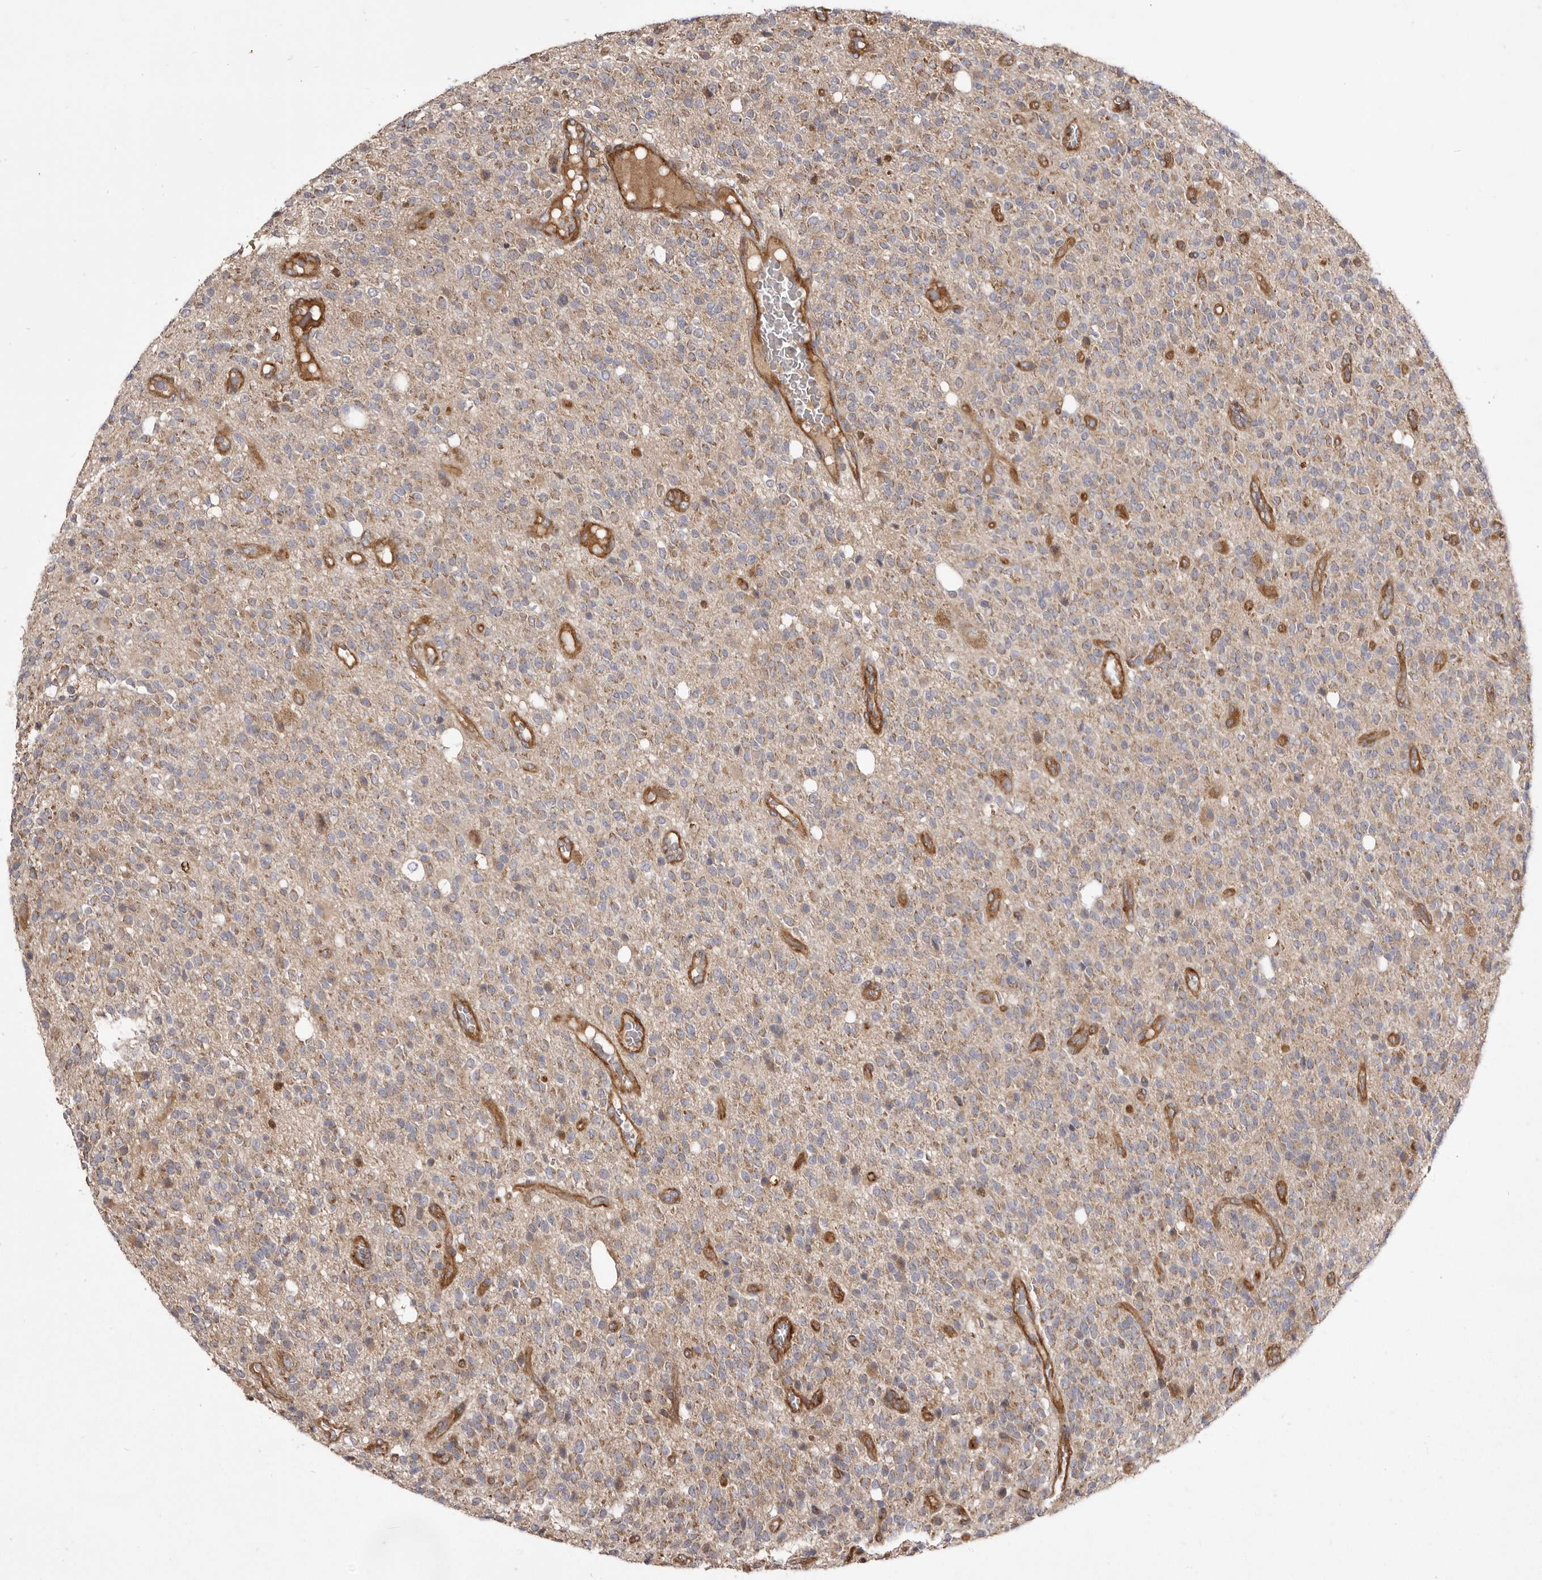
{"staining": {"intensity": "weak", "quantity": "<25%", "location": "cytoplasmic/membranous"}, "tissue": "glioma", "cell_type": "Tumor cells", "image_type": "cancer", "snomed": [{"axis": "morphology", "description": "Glioma, malignant, High grade"}, {"axis": "topography", "description": "Brain"}], "caption": "Immunohistochemical staining of human glioma reveals no significant staining in tumor cells.", "gene": "VPS45", "patient": {"sex": "male", "age": 34}}